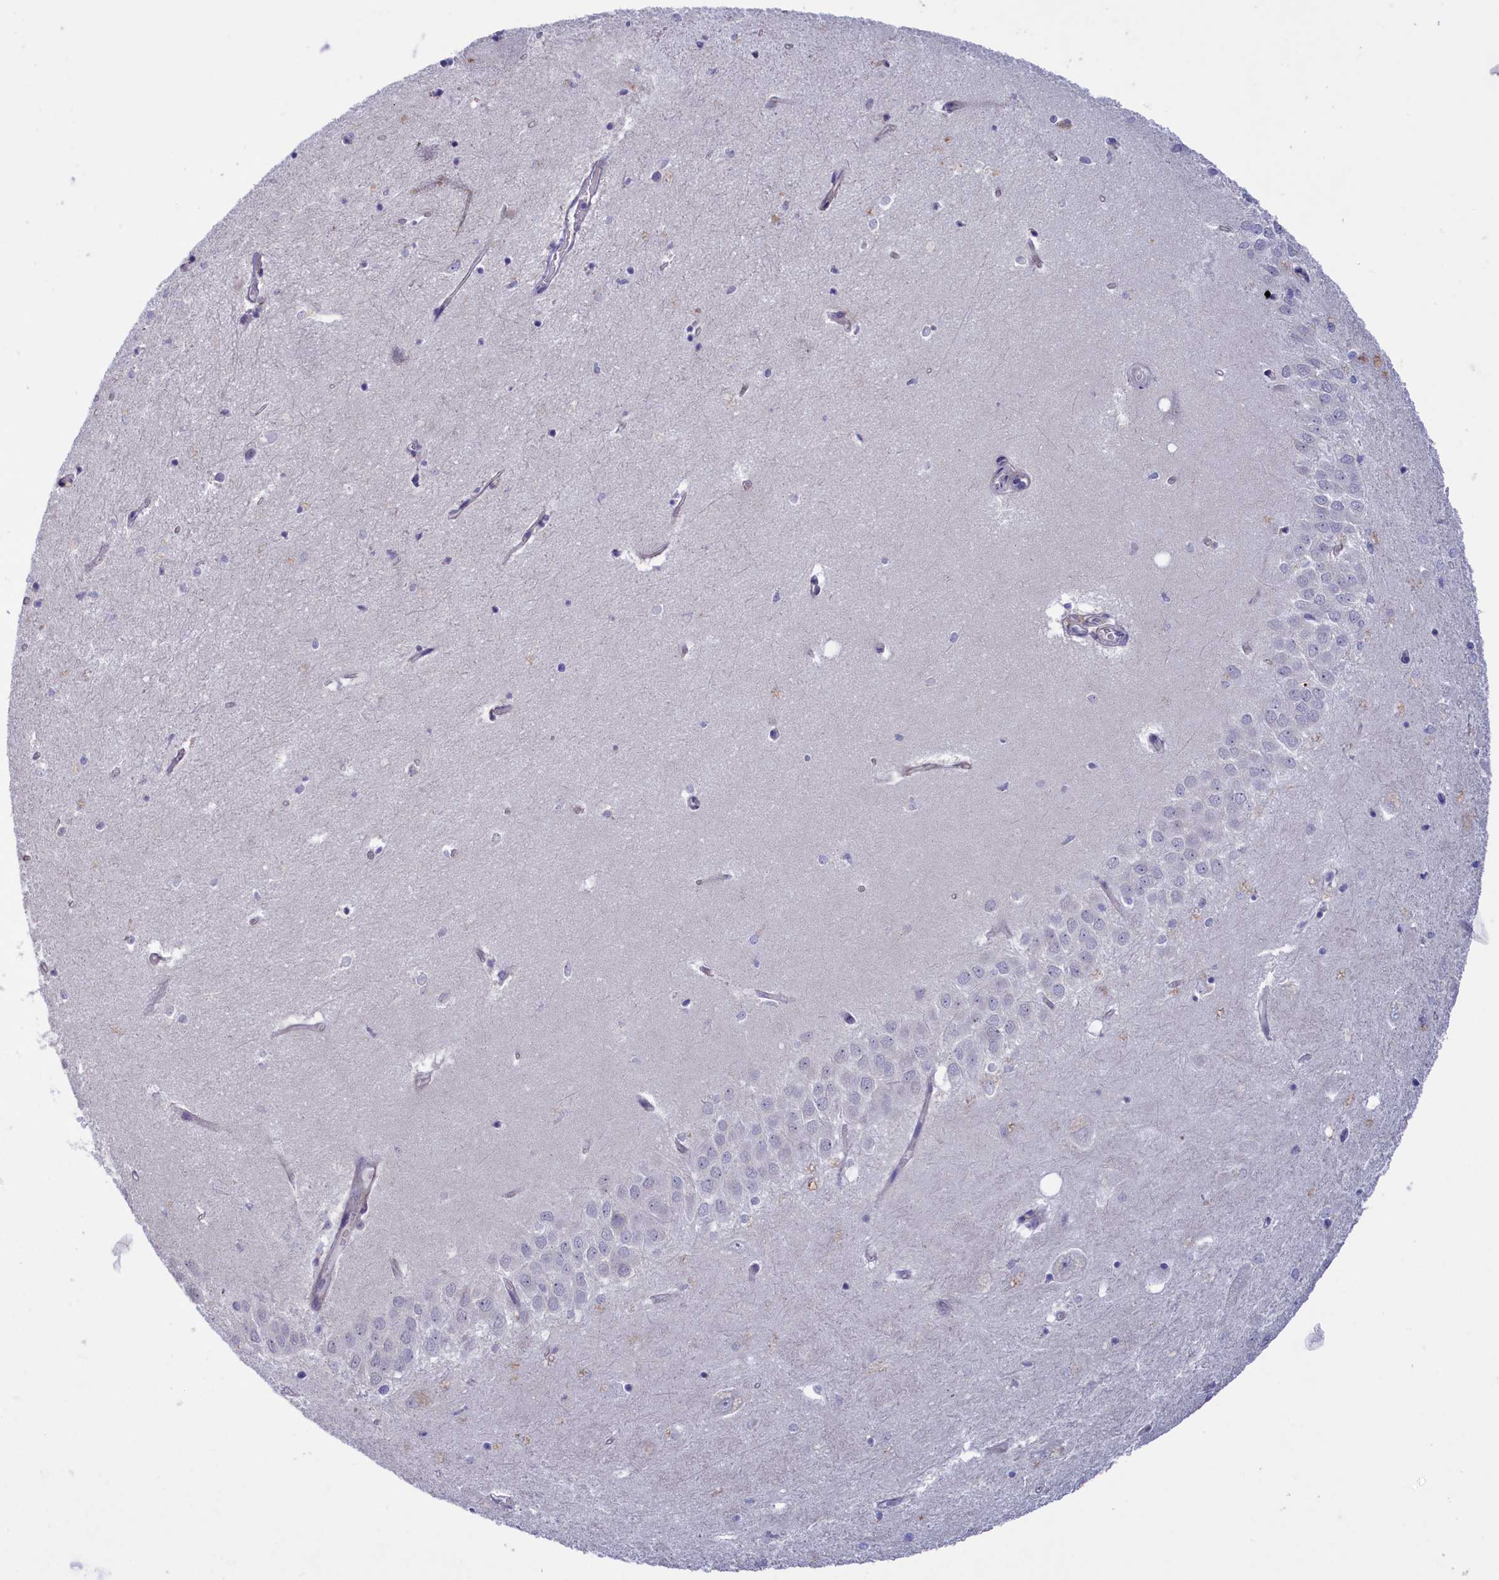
{"staining": {"intensity": "negative", "quantity": "none", "location": "none"}, "tissue": "hippocampus", "cell_type": "Glial cells", "image_type": "normal", "snomed": [{"axis": "morphology", "description": "Normal tissue, NOS"}, {"axis": "topography", "description": "Hippocampus"}], "caption": "This image is of benign hippocampus stained with immunohistochemistry to label a protein in brown with the nuclei are counter-stained blue. There is no expression in glial cells.", "gene": "HYKK", "patient": {"sex": "female", "age": 64}}